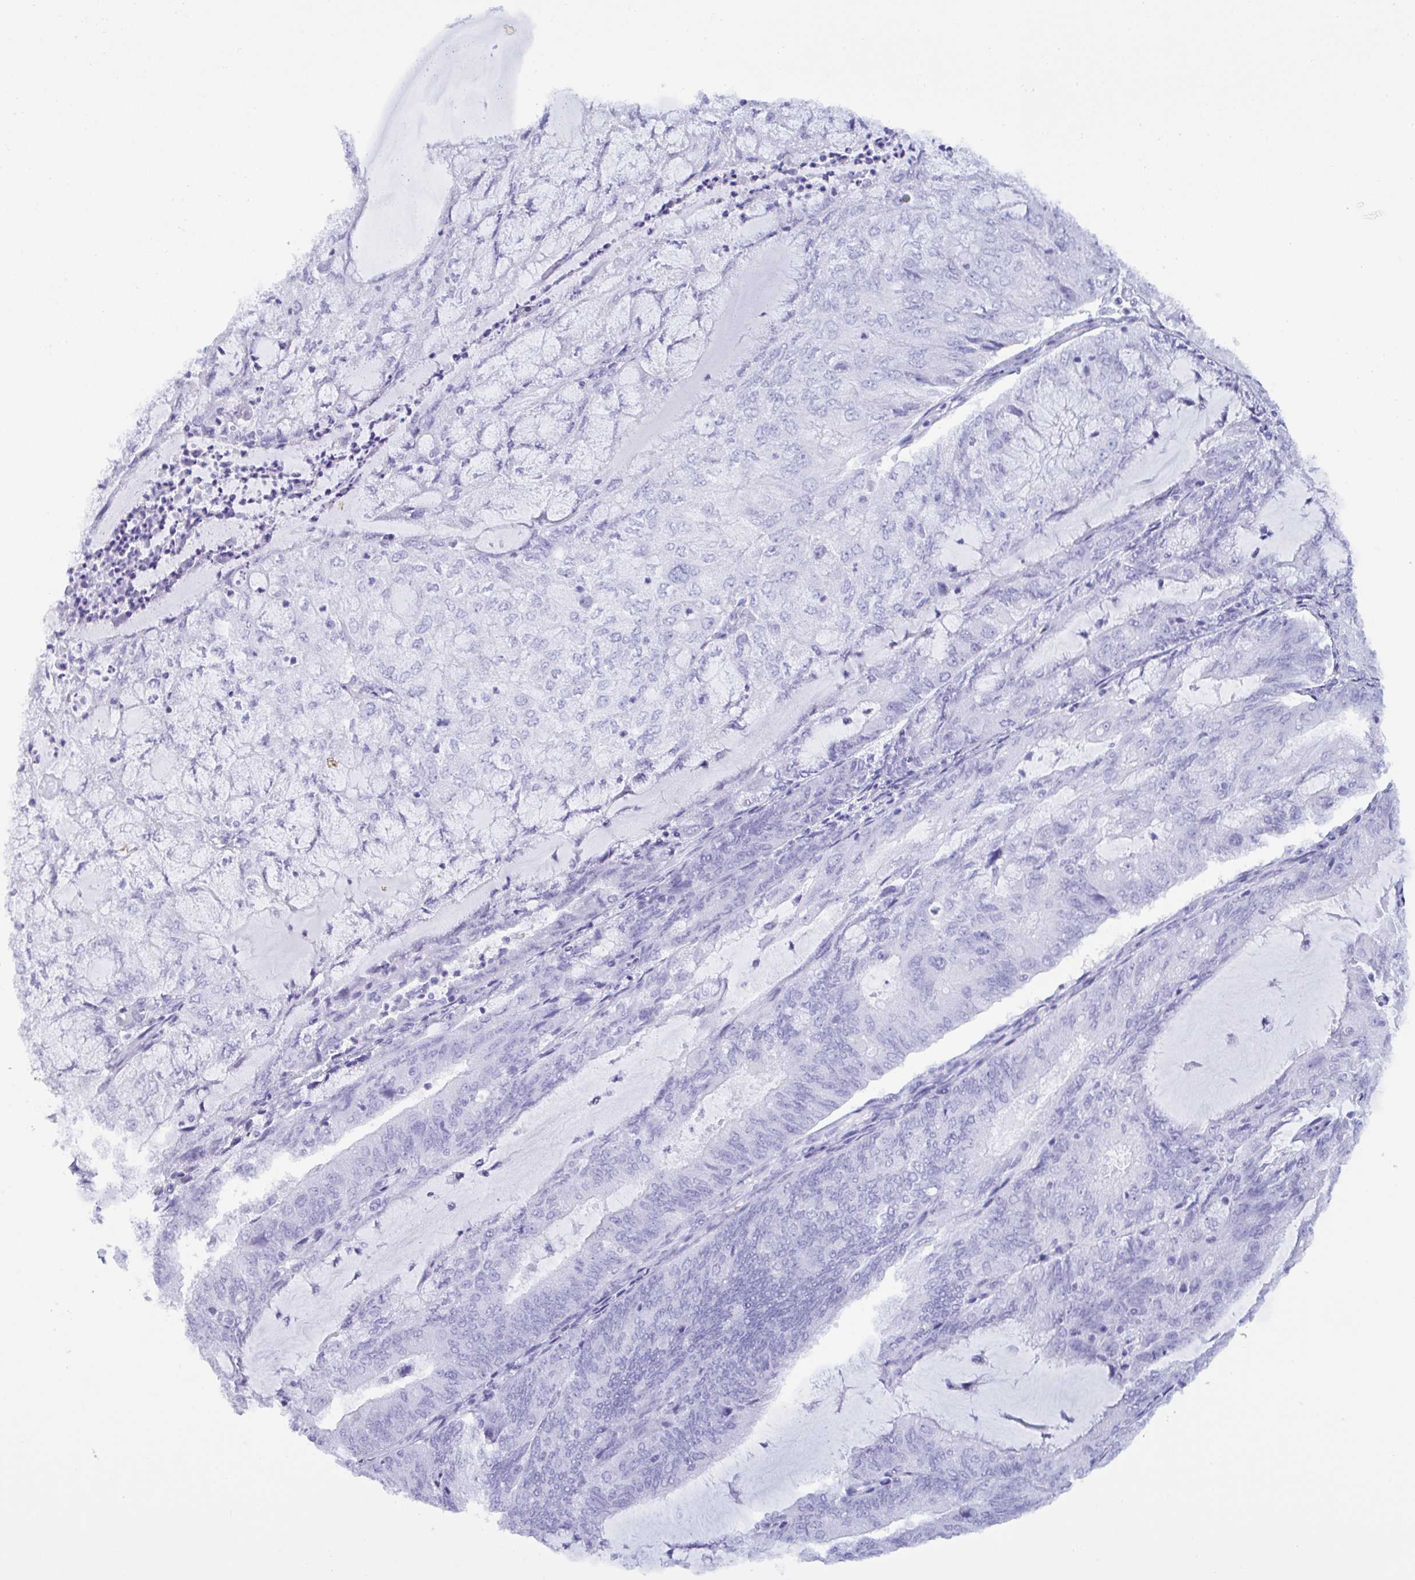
{"staining": {"intensity": "negative", "quantity": "none", "location": "none"}, "tissue": "endometrial cancer", "cell_type": "Tumor cells", "image_type": "cancer", "snomed": [{"axis": "morphology", "description": "Adenocarcinoma, NOS"}, {"axis": "topography", "description": "Endometrium"}], "caption": "Tumor cells show no significant staining in adenocarcinoma (endometrial).", "gene": "MRGPRG", "patient": {"sex": "female", "age": 81}}